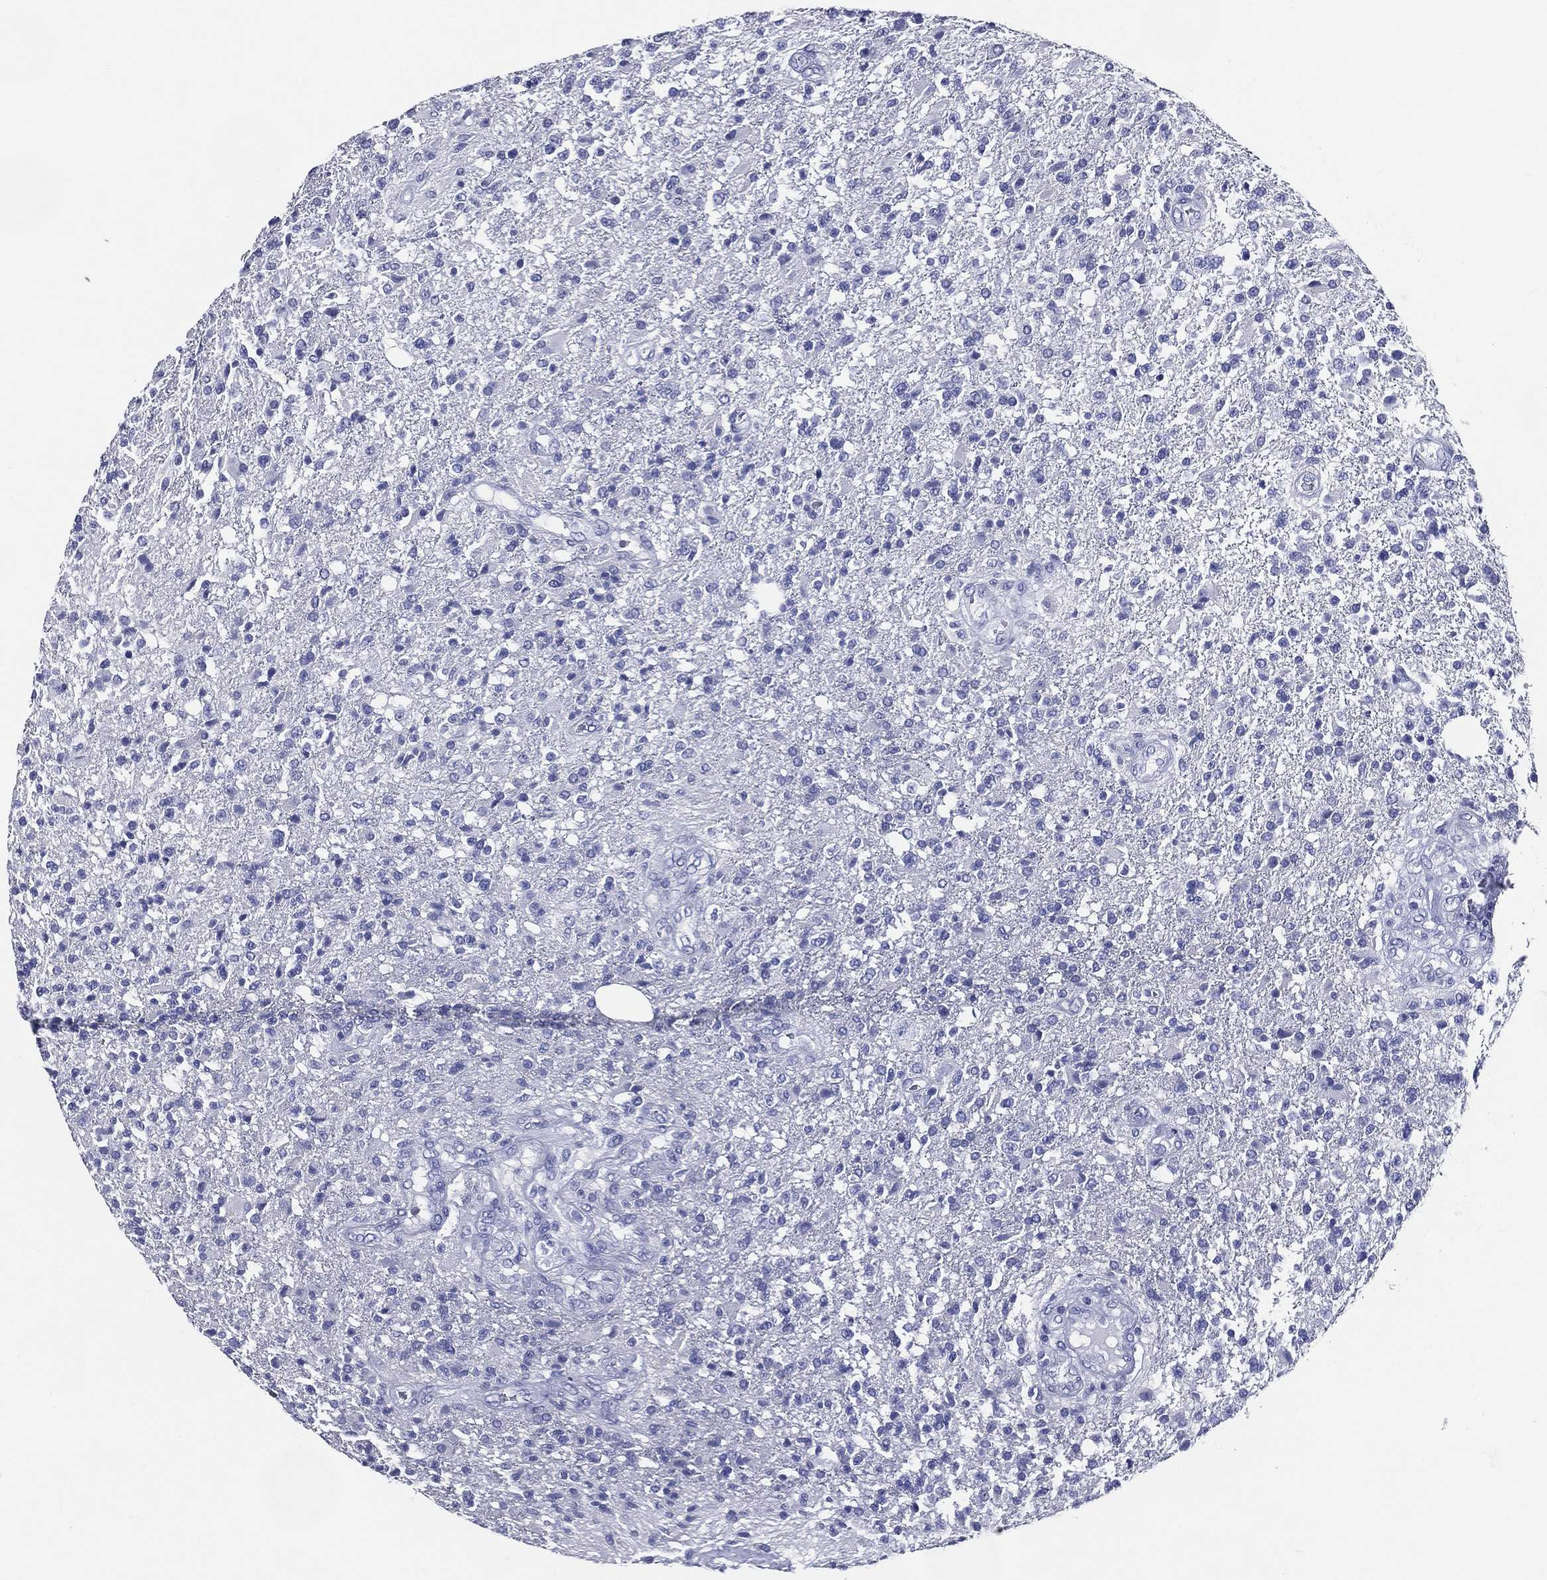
{"staining": {"intensity": "negative", "quantity": "none", "location": "none"}, "tissue": "glioma", "cell_type": "Tumor cells", "image_type": "cancer", "snomed": [{"axis": "morphology", "description": "Glioma, malignant, High grade"}, {"axis": "topography", "description": "Brain"}], "caption": "The image exhibits no staining of tumor cells in malignant high-grade glioma. Brightfield microscopy of immunohistochemistry stained with DAB (brown) and hematoxylin (blue), captured at high magnification.", "gene": "ACE2", "patient": {"sex": "male", "age": 56}}